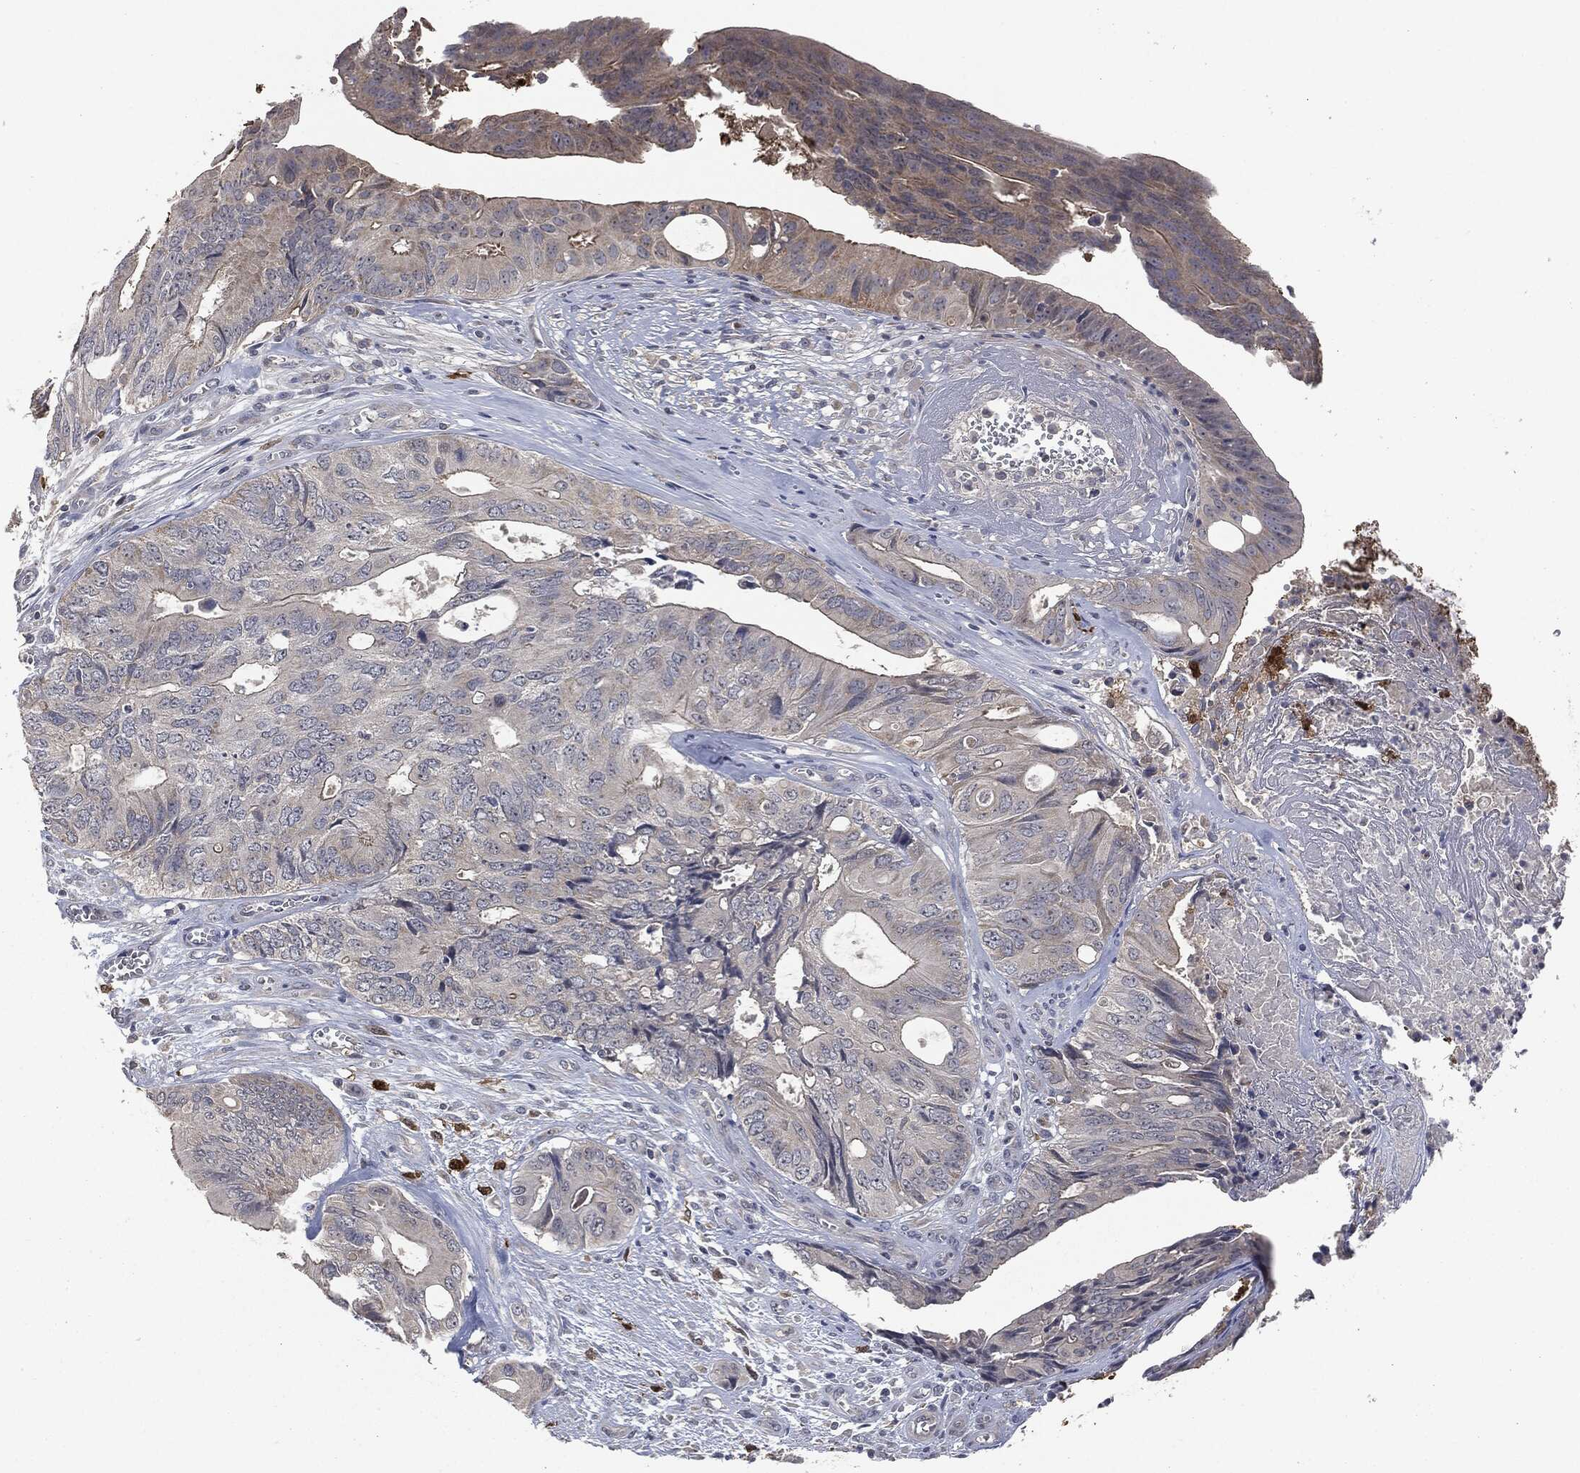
{"staining": {"intensity": "weak", "quantity": "<25%", "location": "cytoplasmic/membranous"}, "tissue": "colorectal cancer", "cell_type": "Tumor cells", "image_type": "cancer", "snomed": [{"axis": "morphology", "description": "Normal tissue, NOS"}, {"axis": "morphology", "description": "Adenocarcinoma, NOS"}, {"axis": "topography", "description": "Colon"}], "caption": "An immunohistochemistry (IHC) photomicrograph of colorectal adenocarcinoma is shown. There is no staining in tumor cells of colorectal adenocarcinoma.", "gene": "IL1RN", "patient": {"sex": "male", "age": 65}}